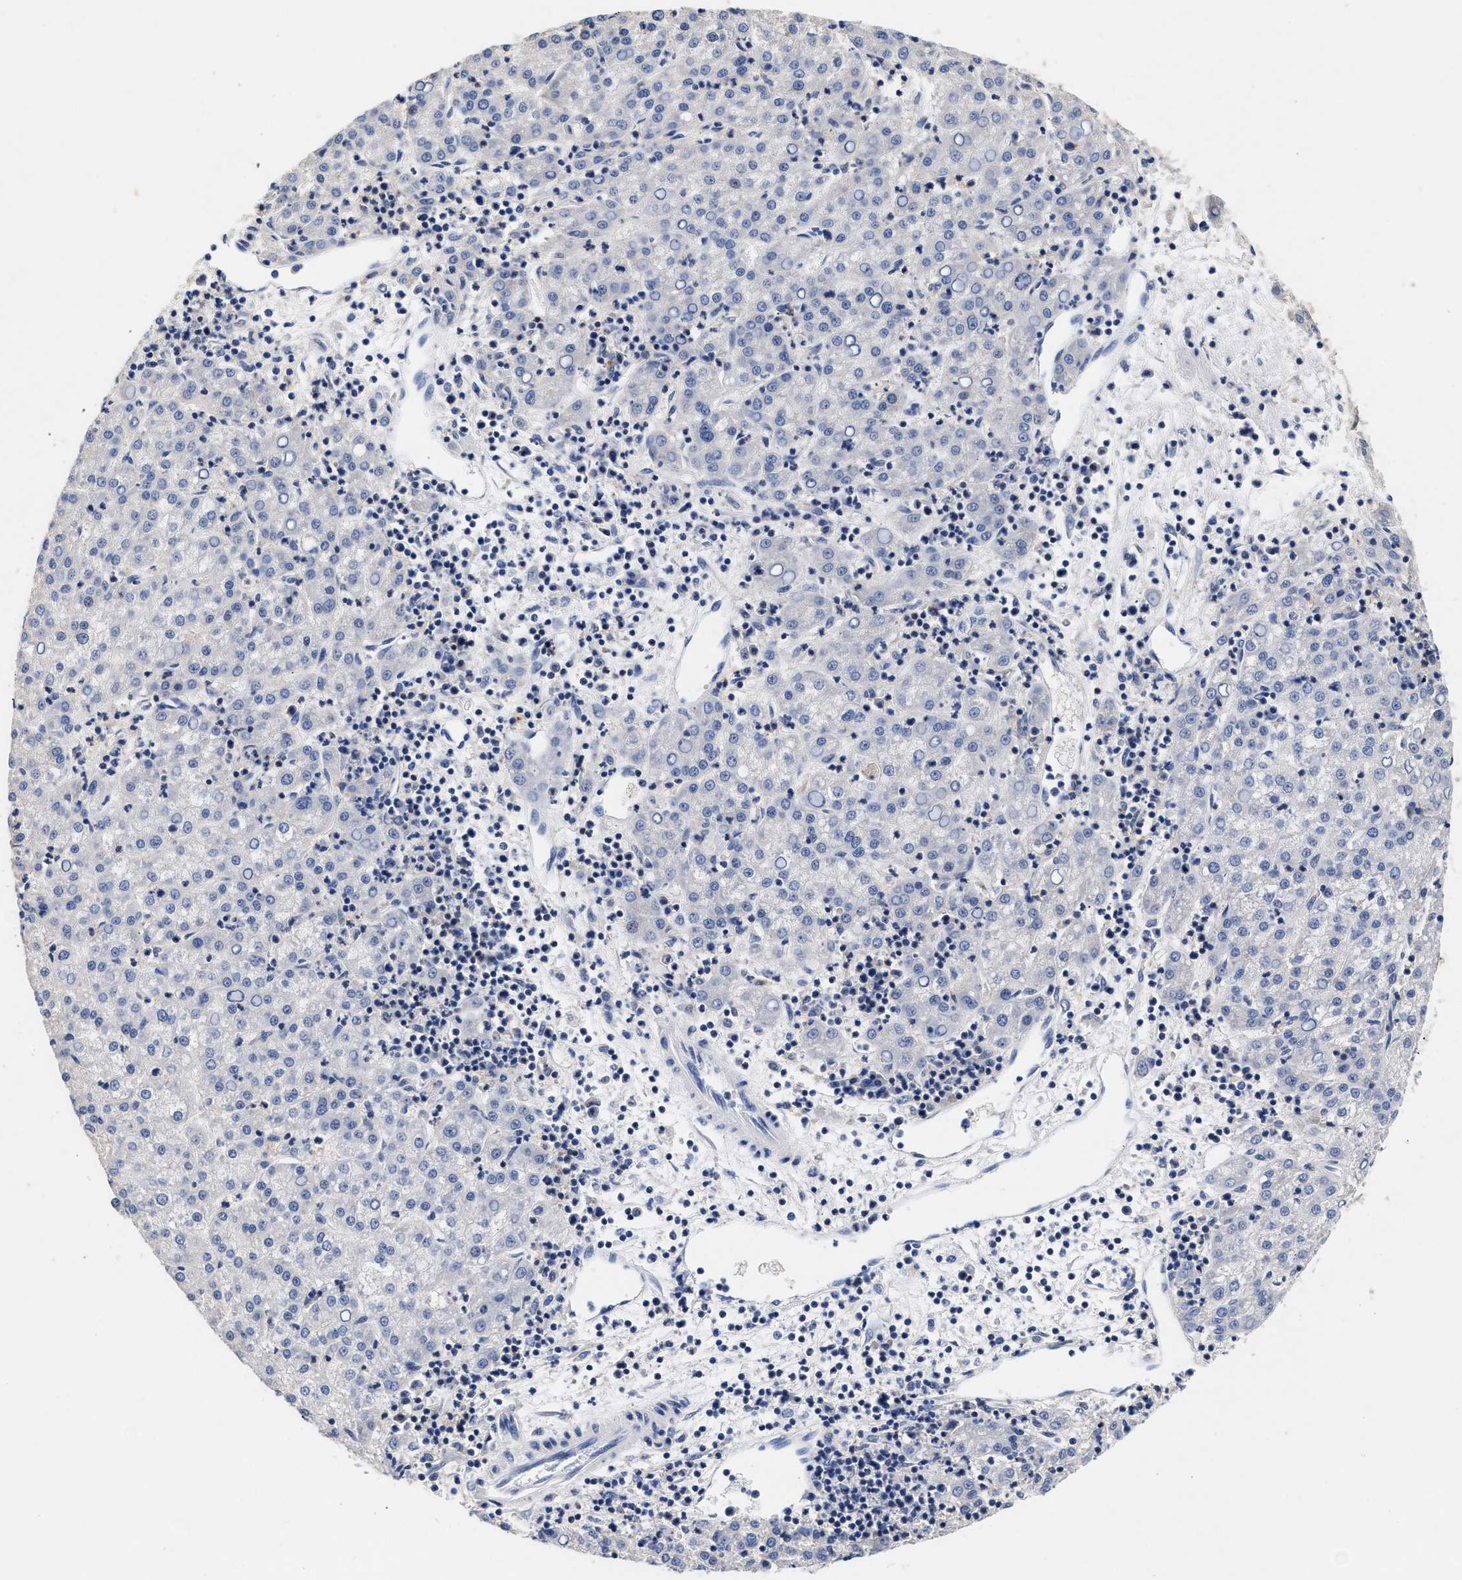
{"staining": {"intensity": "negative", "quantity": "none", "location": "none"}, "tissue": "liver cancer", "cell_type": "Tumor cells", "image_type": "cancer", "snomed": [{"axis": "morphology", "description": "Carcinoma, Hepatocellular, NOS"}, {"axis": "topography", "description": "Liver"}], "caption": "There is no significant expression in tumor cells of hepatocellular carcinoma (liver). The staining was performed using DAB (3,3'-diaminobenzidine) to visualize the protein expression in brown, while the nuclei were stained in blue with hematoxylin (Magnification: 20x).", "gene": "GNAI3", "patient": {"sex": "female", "age": 58}}